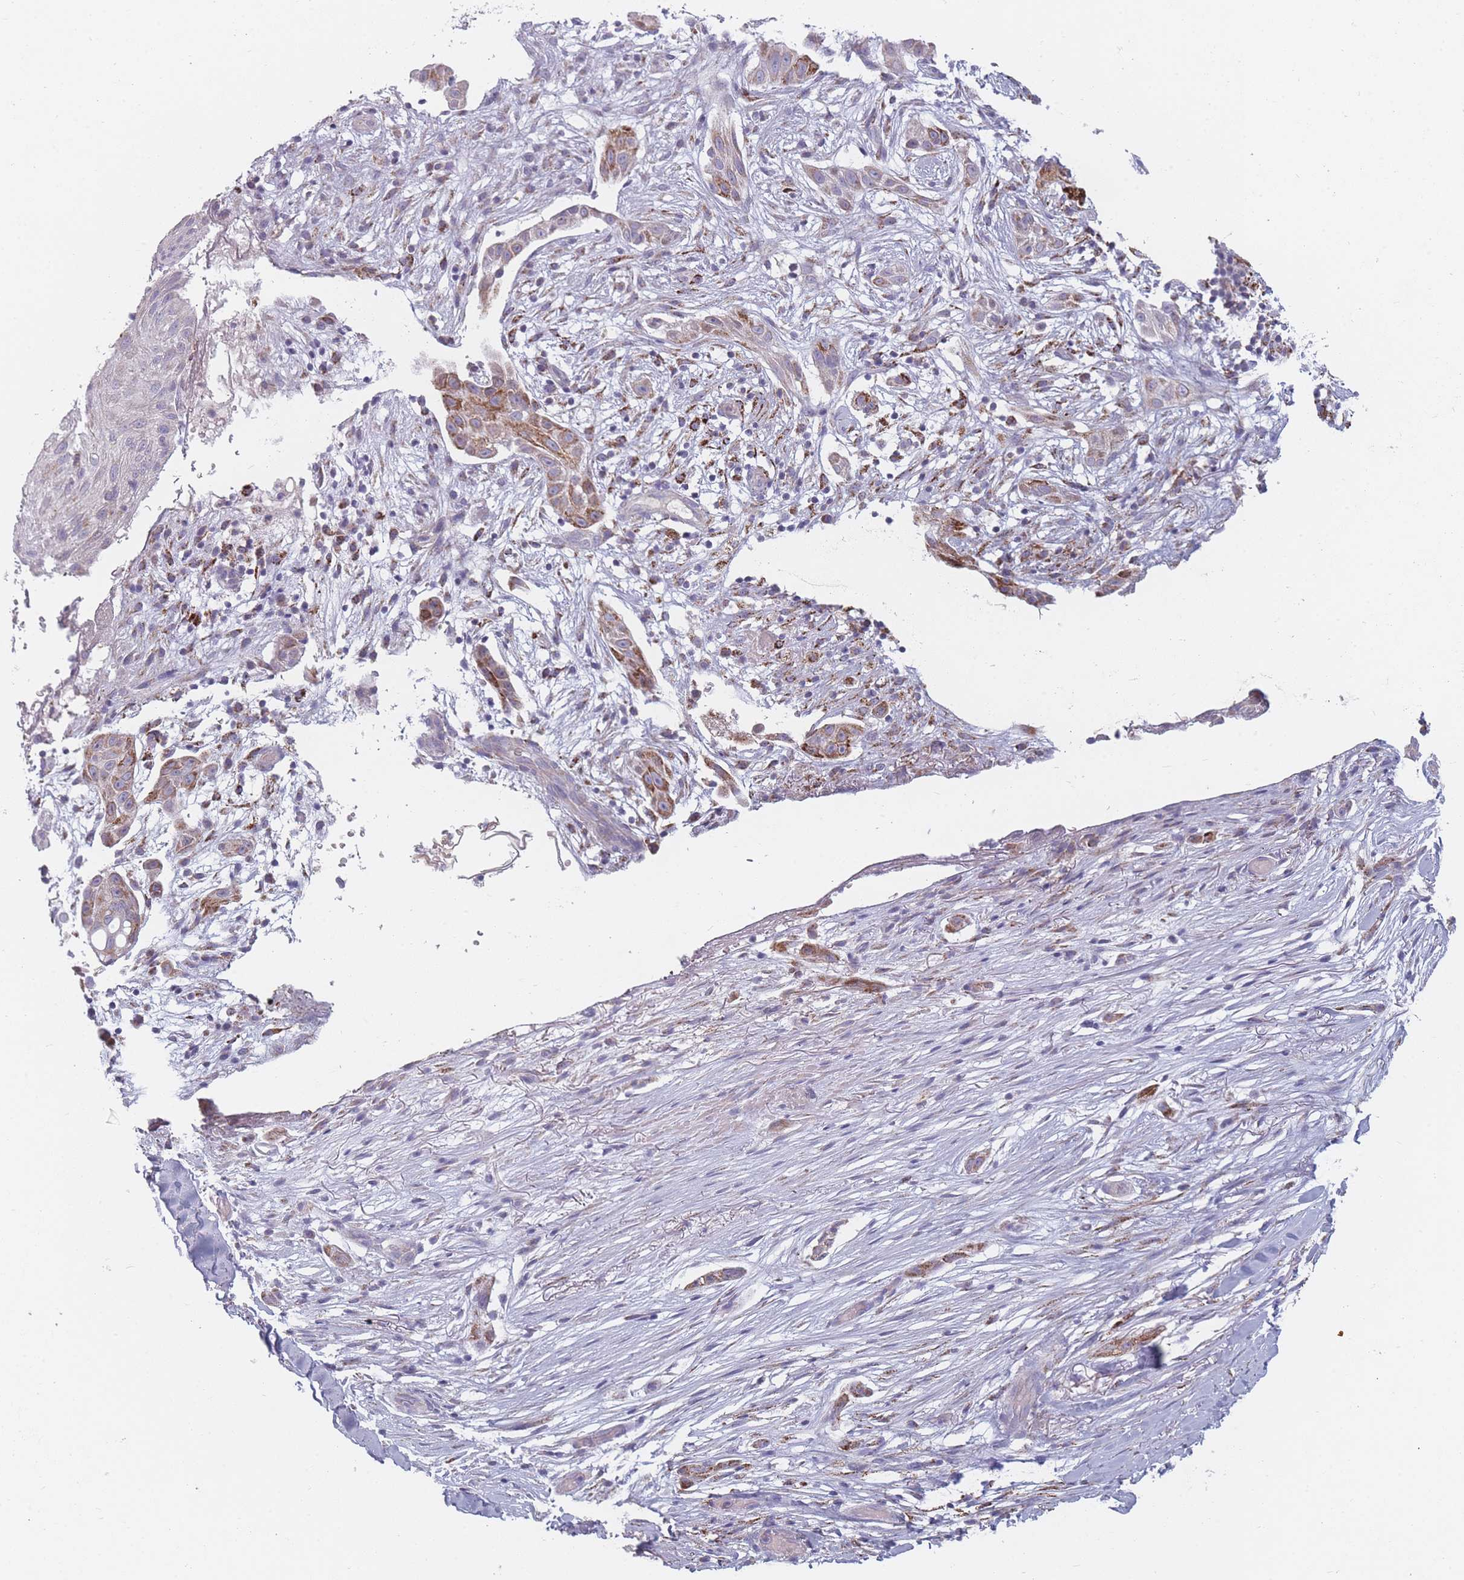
{"staining": {"intensity": "negative", "quantity": "none", "location": "none"}, "tissue": "adipose tissue", "cell_type": "Adipocytes", "image_type": "normal", "snomed": [{"axis": "morphology", "description": "Normal tissue, NOS"}, {"axis": "morphology", "description": "Basal cell carcinoma"}, {"axis": "topography", "description": "Skin"}], "caption": "Micrograph shows no protein positivity in adipocytes of benign adipose tissue.", "gene": "PEX11B", "patient": {"sex": "female", "age": 89}}